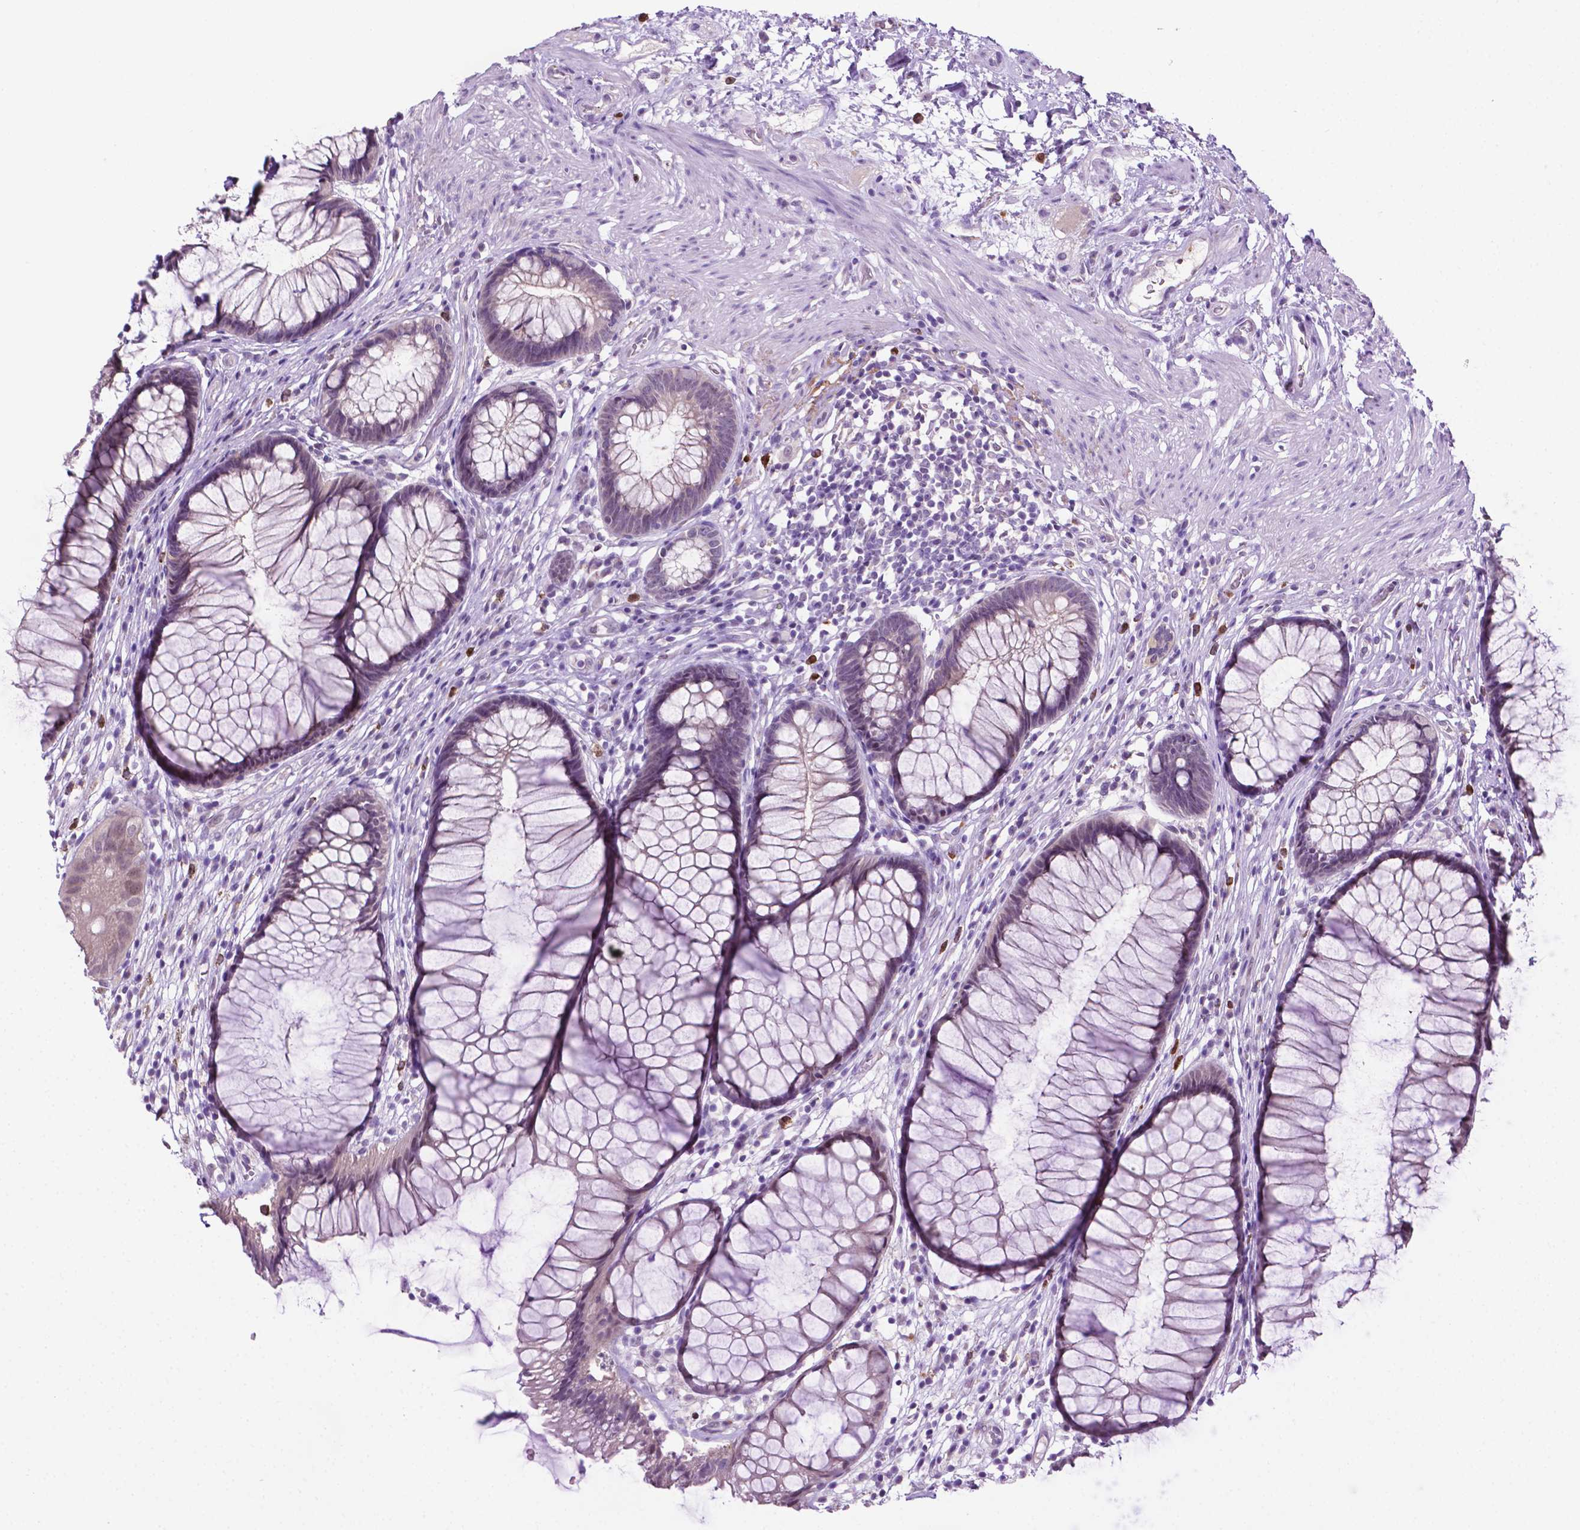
{"staining": {"intensity": "negative", "quantity": "none", "location": "none"}, "tissue": "rectum", "cell_type": "Glandular cells", "image_type": "normal", "snomed": [{"axis": "morphology", "description": "Normal tissue, NOS"}, {"axis": "topography", "description": "Smooth muscle"}, {"axis": "topography", "description": "Rectum"}], "caption": "A photomicrograph of rectum stained for a protein displays no brown staining in glandular cells.", "gene": "MMP27", "patient": {"sex": "male", "age": 53}}